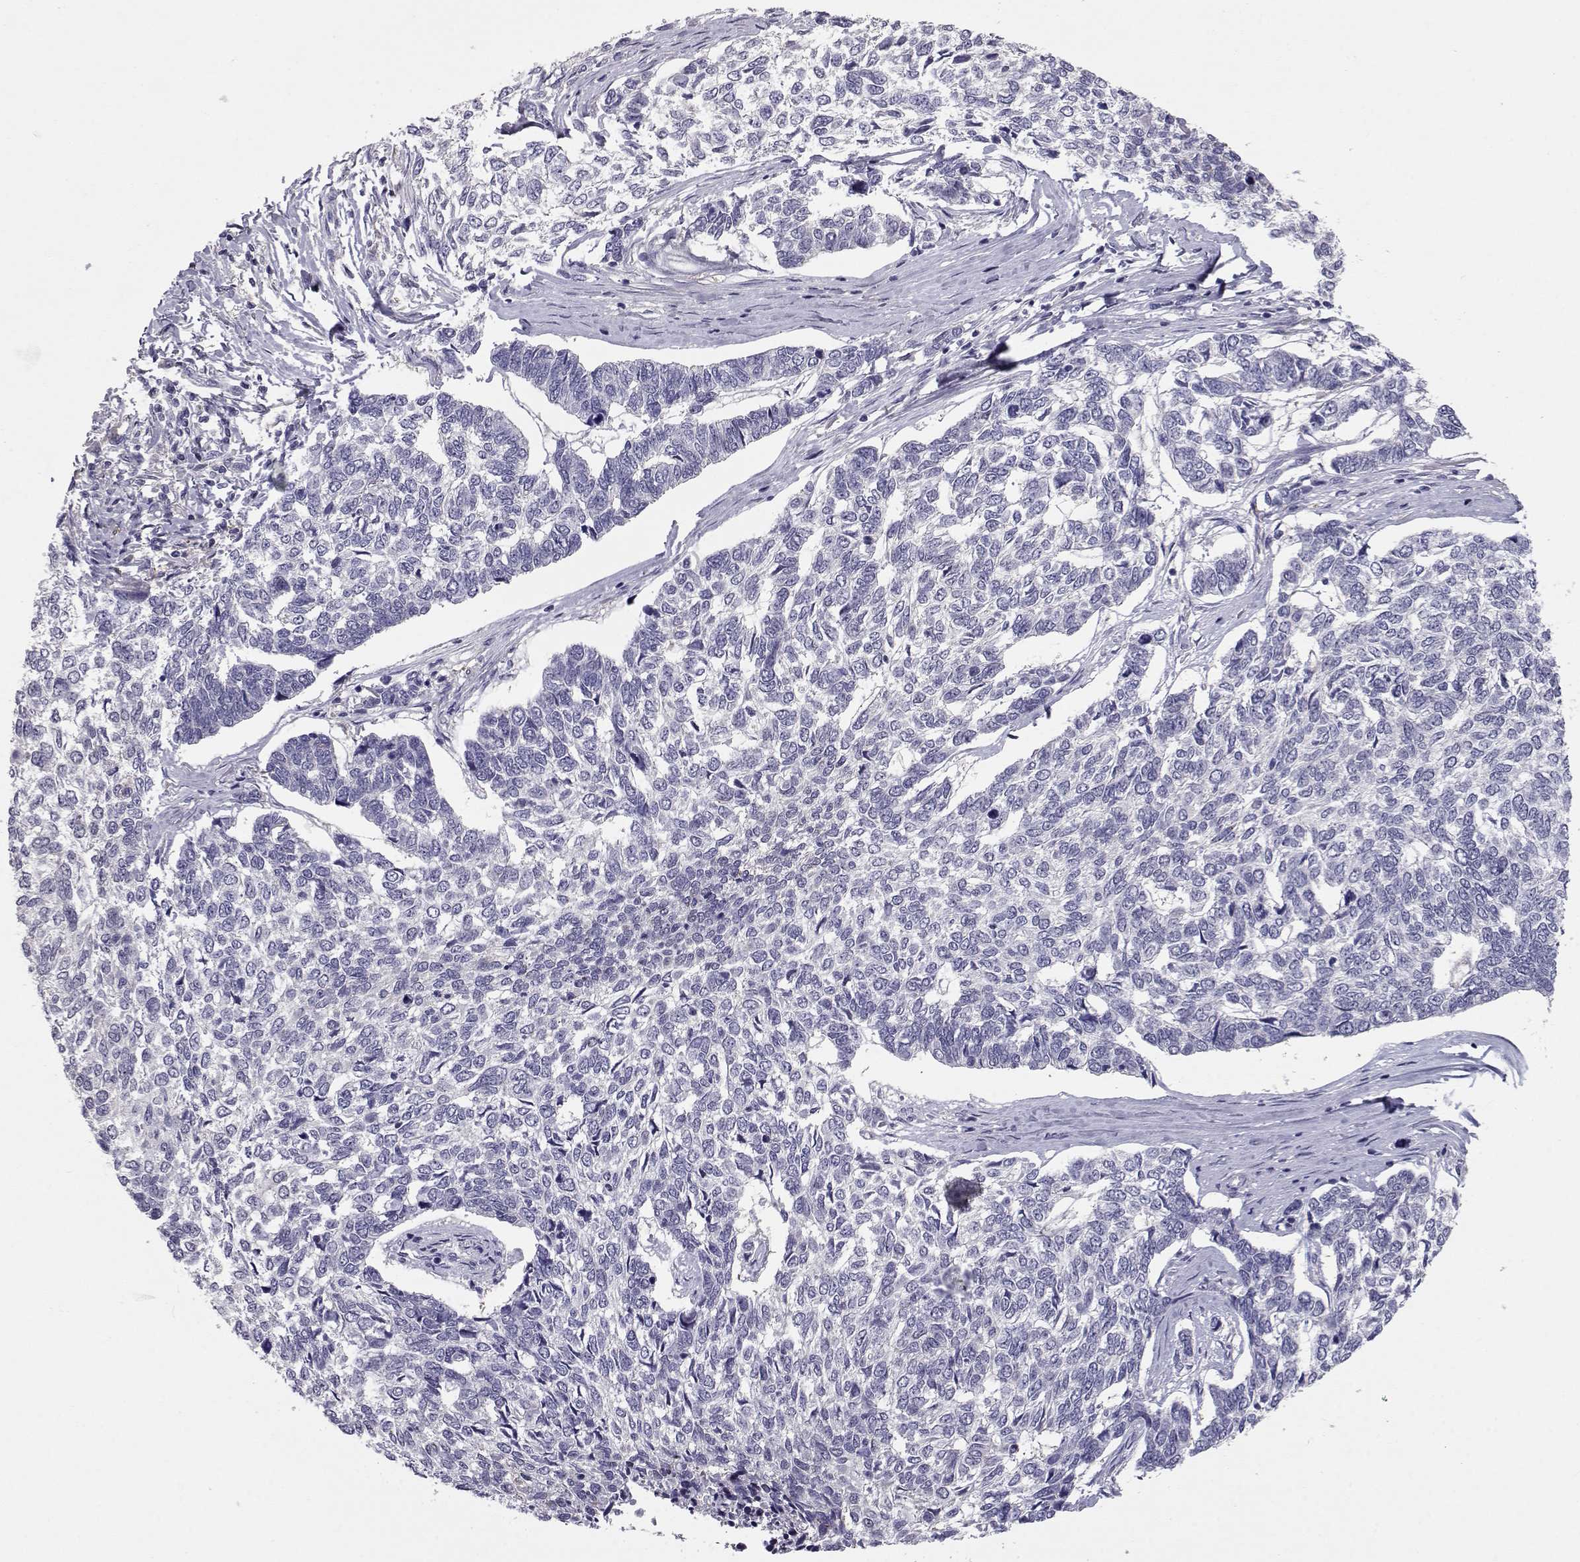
{"staining": {"intensity": "negative", "quantity": "none", "location": "none"}, "tissue": "skin cancer", "cell_type": "Tumor cells", "image_type": "cancer", "snomed": [{"axis": "morphology", "description": "Basal cell carcinoma"}, {"axis": "topography", "description": "Skin"}], "caption": "High power microscopy photomicrograph of an immunohistochemistry histopathology image of skin cancer (basal cell carcinoma), revealing no significant staining in tumor cells.", "gene": "NPVF", "patient": {"sex": "female", "age": 65}}